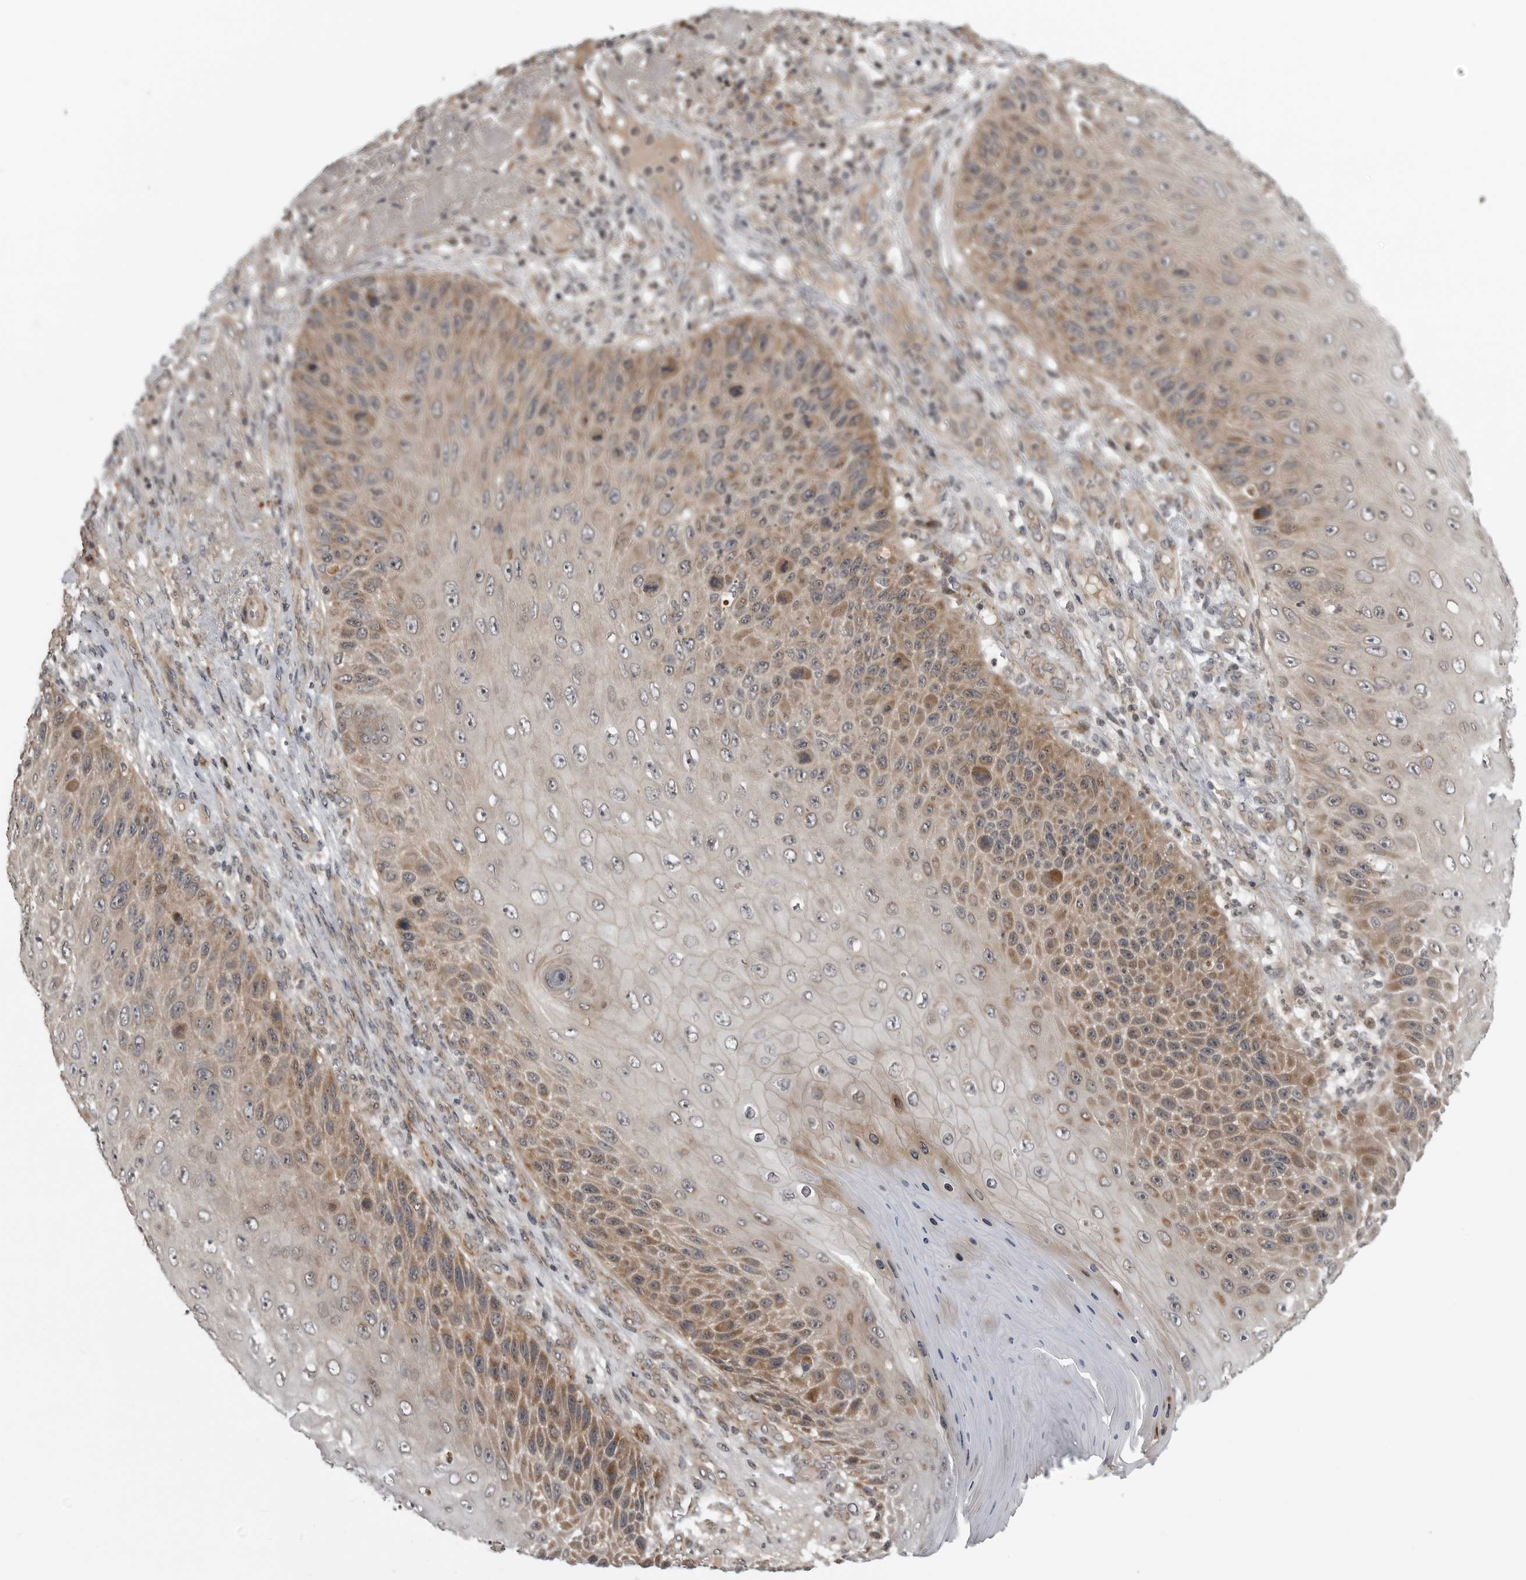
{"staining": {"intensity": "moderate", "quantity": ">75%", "location": "cytoplasmic/membranous"}, "tissue": "skin cancer", "cell_type": "Tumor cells", "image_type": "cancer", "snomed": [{"axis": "morphology", "description": "Squamous cell carcinoma, NOS"}, {"axis": "topography", "description": "Skin"}], "caption": "Protein staining of skin cancer tissue demonstrates moderate cytoplasmic/membranous staining in approximately >75% of tumor cells. Using DAB (3,3'-diaminobenzidine) (brown) and hematoxylin (blue) stains, captured at high magnification using brightfield microscopy.", "gene": "FAAP100", "patient": {"sex": "female", "age": 88}}